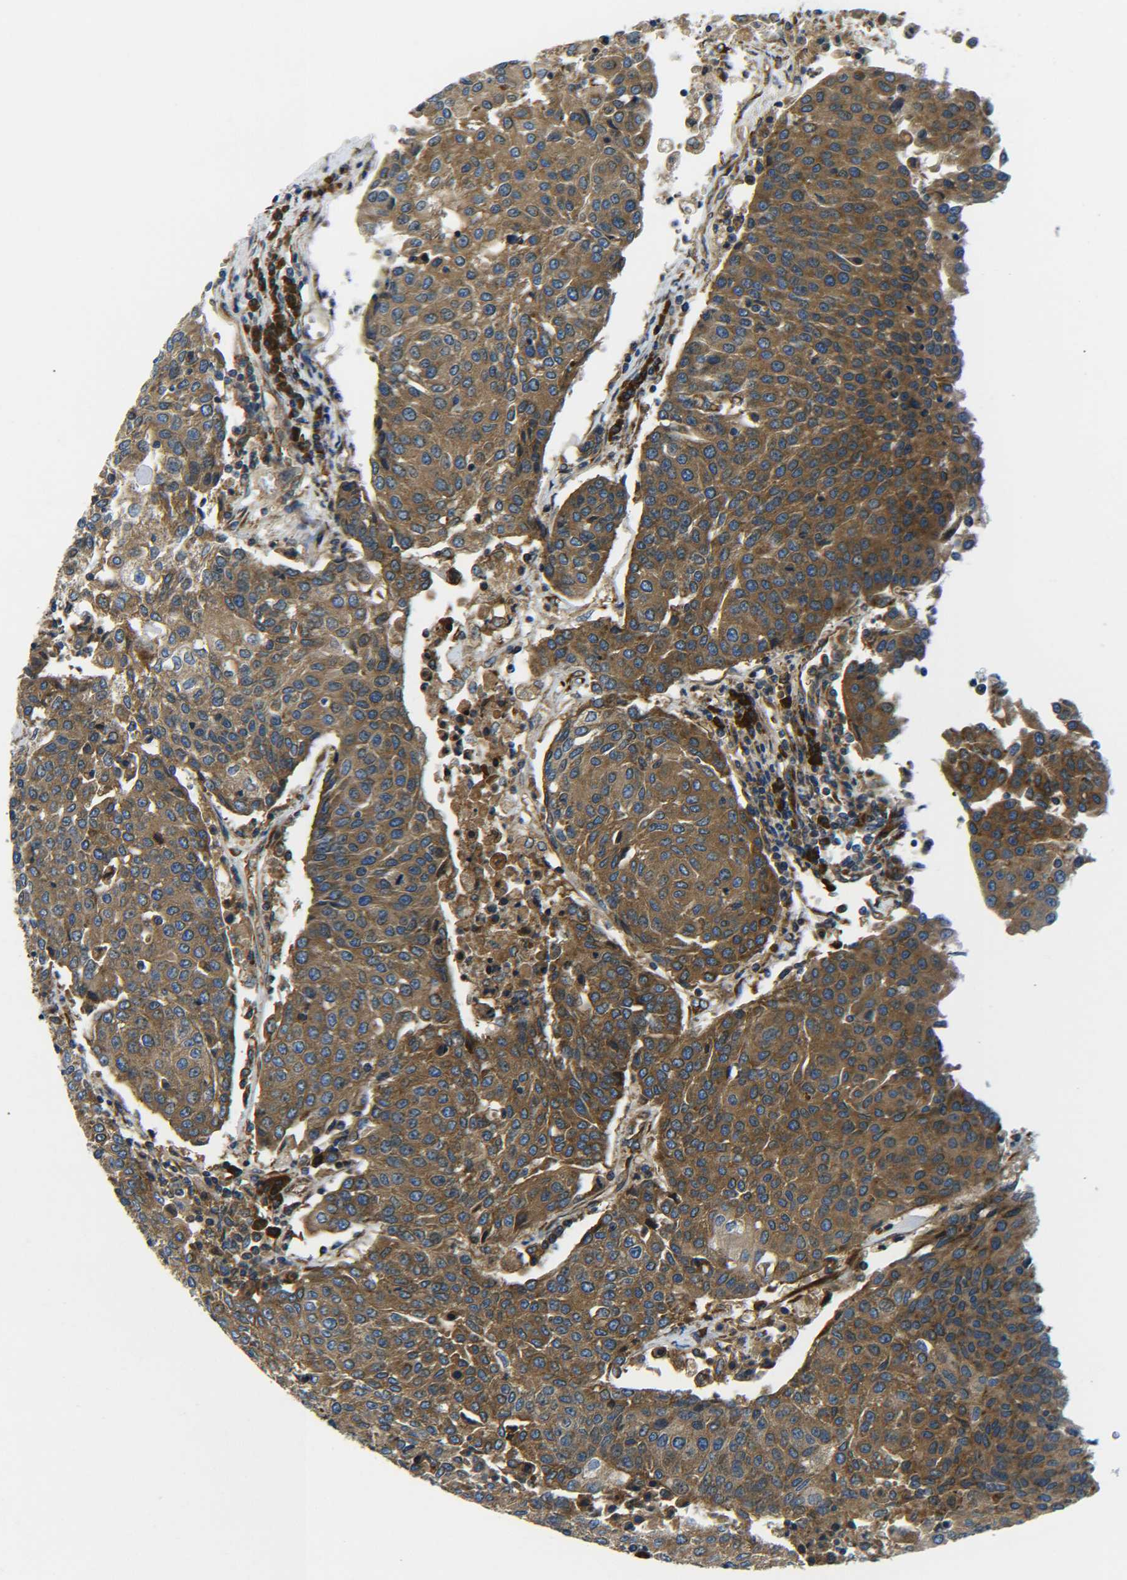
{"staining": {"intensity": "moderate", "quantity": ">75%", "location": "cytoplasmic/membranous"}, "tissue": "urothelial cancer", "cell_type": "Tumor cells", "image_type": "cancer", "snomed": [{"axis": "morphology", "description": "Urothelial carcinoma, High grade"}, {"axis": "topography", "description": "Urinary bladder"}], "caption": "Protein expression by IHC displays moderate cytoplasmic/membranous expression in about >75% of tumor cells in urothelial carcinoma (high-grade).", "gene": "PREB", "patient": {"sex": "female", "age": 85}}